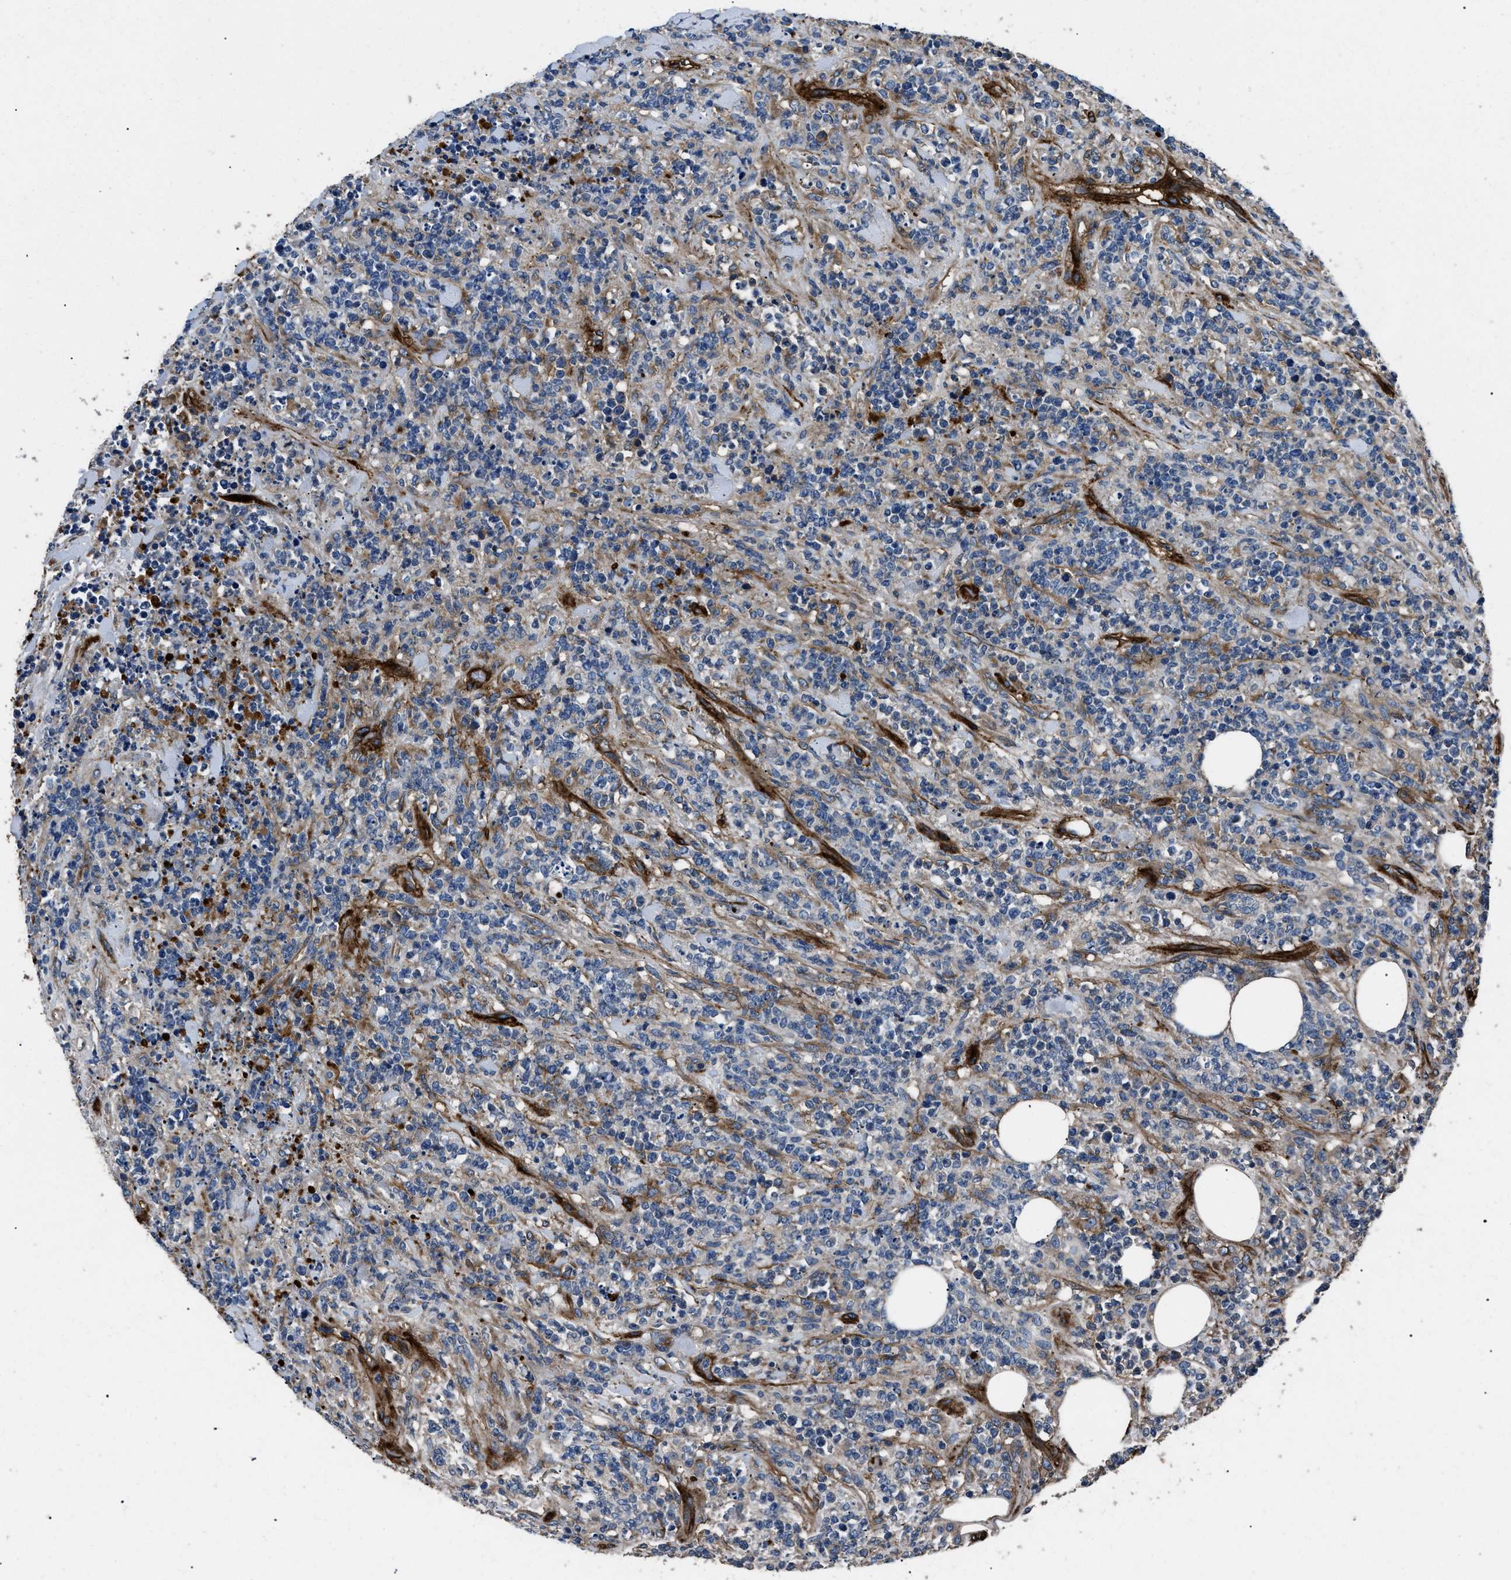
{"staining": {"intensity": "negative", "quantity": "none", "location": "none"}, "tissue": "lymphoma", "cell_type": "Tumor cells", "image_type": "cancer", "snomed": [{"axis": "morphology", "description": "Malignant lymphoma, non-Hodgkin's type, High grade"}, {"axis": "topography", "description": "Soft tissue"}], "caption": "The immunohistochemistry image has no significant positivity in tumor cells of high-grade malignant lymphoma, non-Hodgkin's type tissue.", "gene": "CD276", "patient": {"sex": "male", "age": 18}}